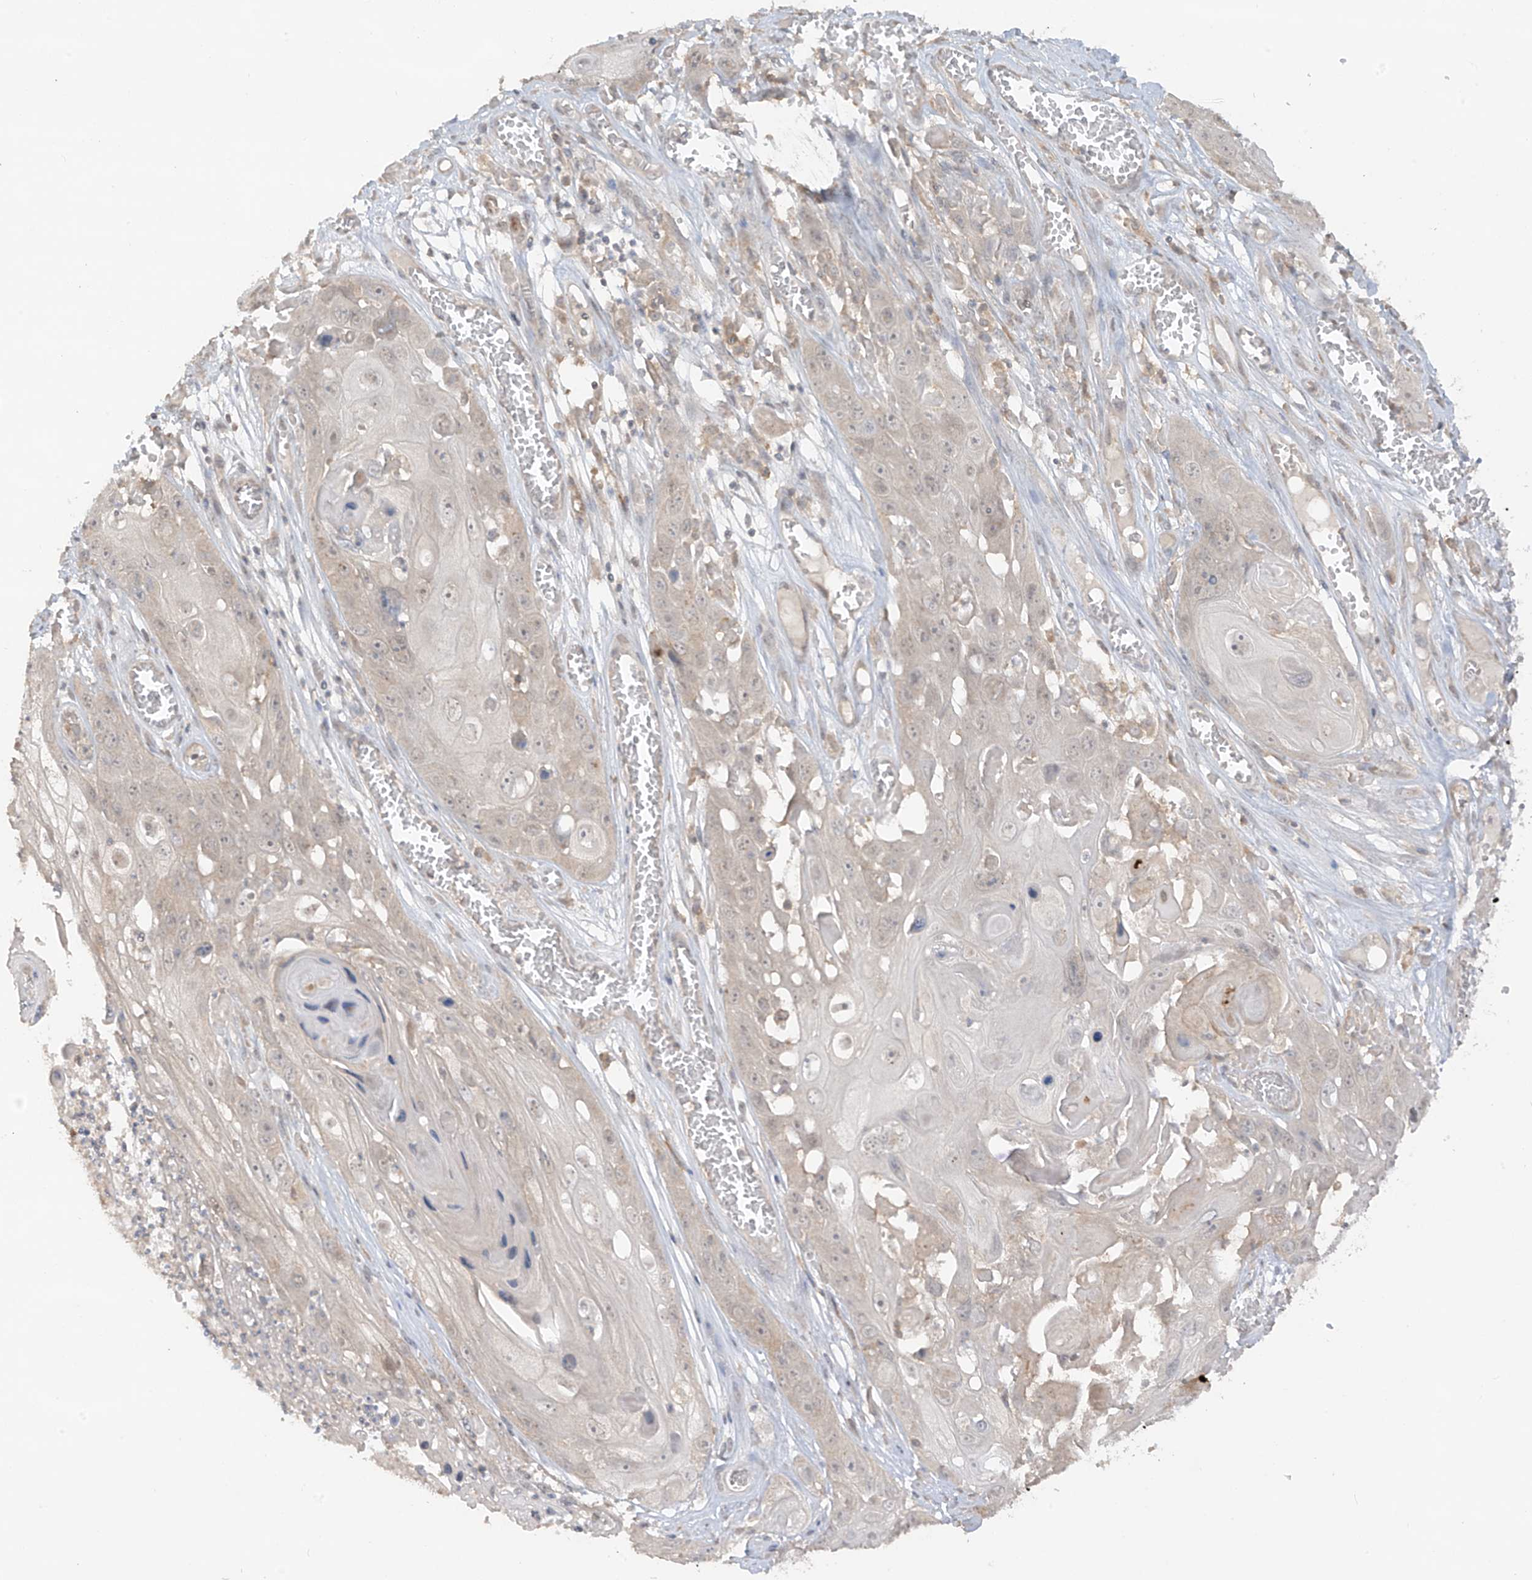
{"staining": {"intensity": "negative", "quantity": "none", "location": "none"}, "tissue": "skin cancer", "cell_type": "Tumor cells", "image_type": "cancer", "snomed": [{"axis": "morphology", "description": "Squamous cell carcinoma, NOS"}, {"axis": "topography", "description": "Skin"}], "caption": "Tumor cells show no significant positivity in squamous cell carcinoma (skin). (DAB (3,3'-diaminobenzidine) IHC, high magnification).", "gene": "ANGEL2", "patient": {"sex": "male", "age": 55}}